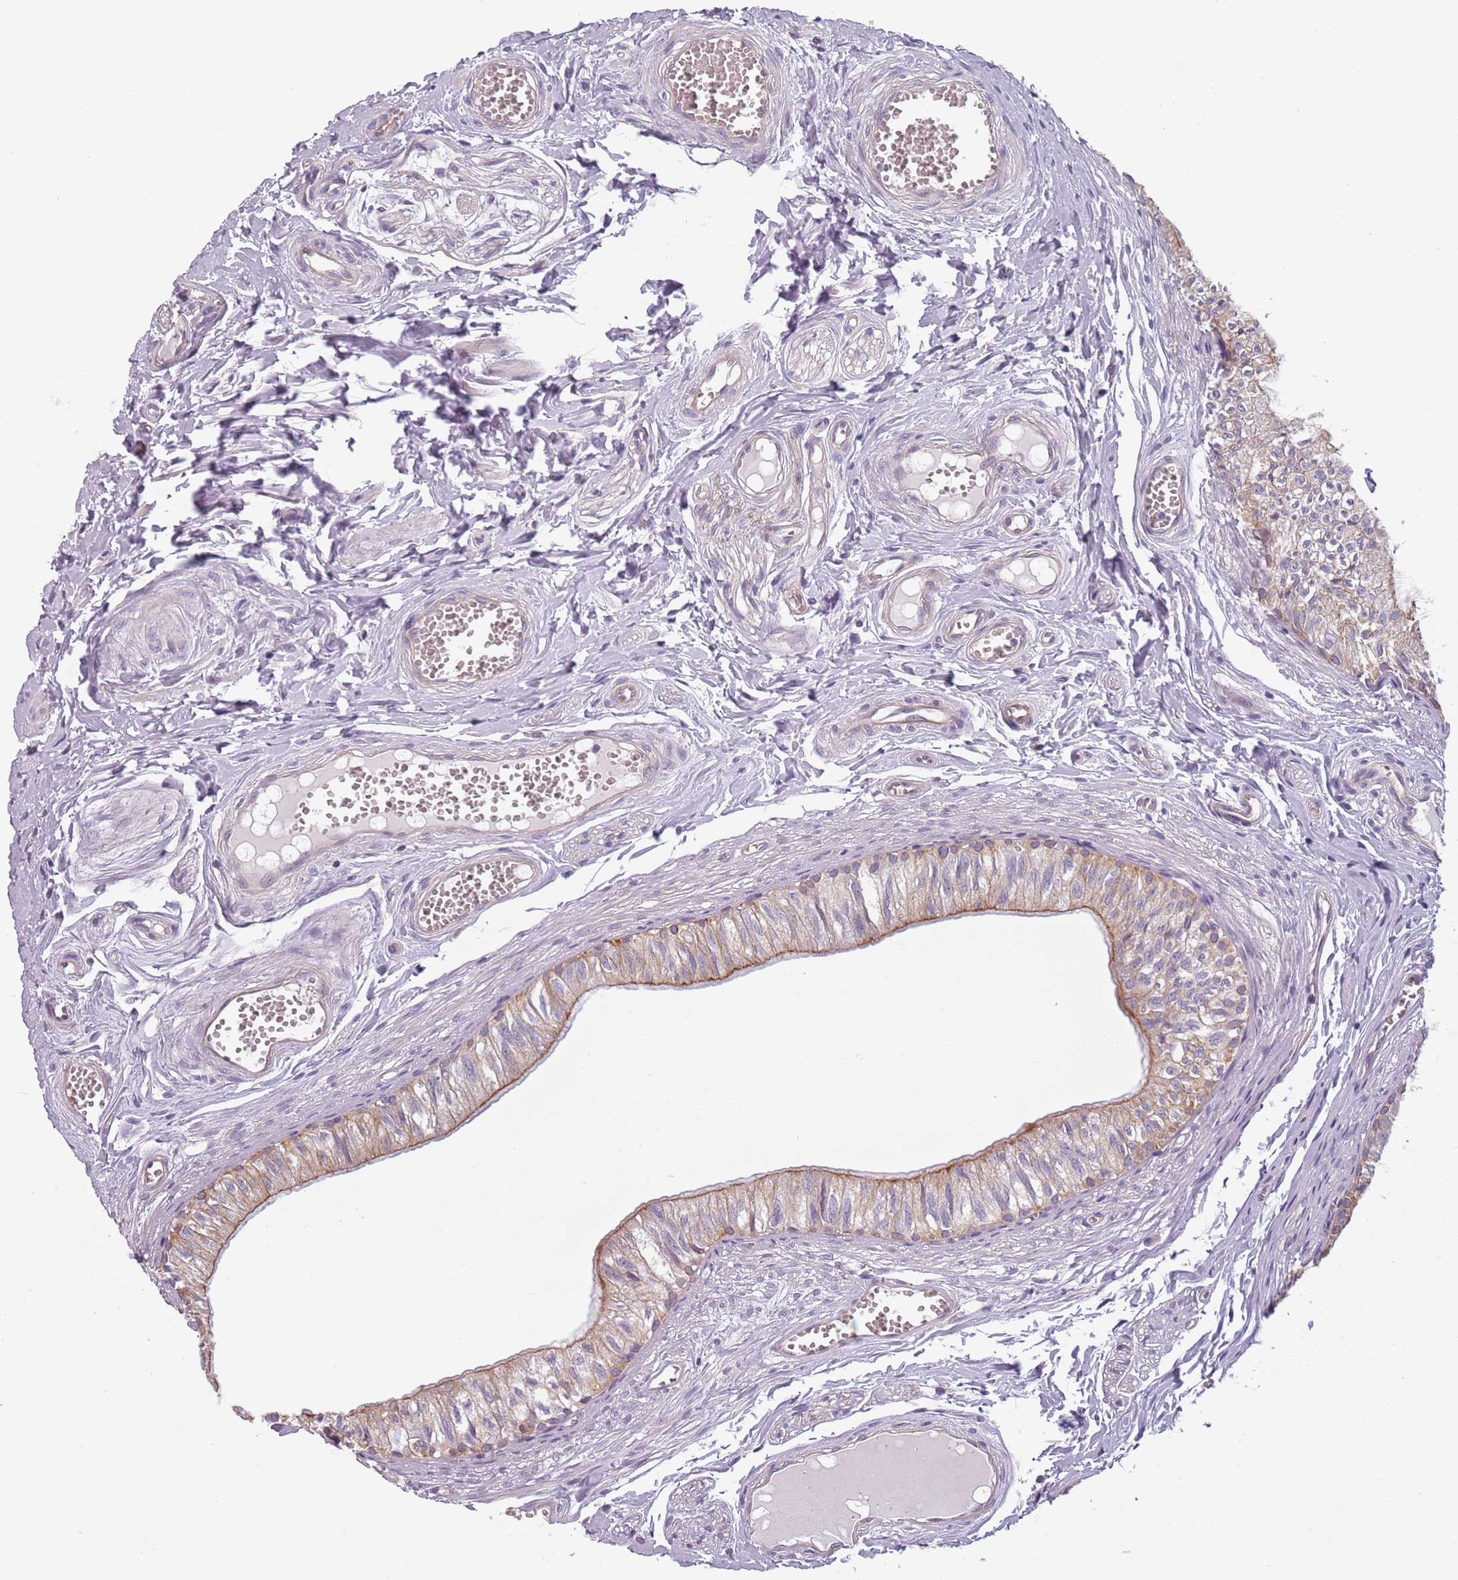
{"staining": {"intensity": "weak", "quantity": "<25%", "location": "cytoplasmic/membranous"}, "tissue": "epididymis", "cell_type": "Glandular cells", "image_type": "normal", "snomed": [{"axis": "morphology", "description": "Normal tissue, NOS"}, {"axis": "topography", "description": "Epididymis"}], "caption": "IHC photomicrograph of unremarkable epididymis: human epididymis stained with DAB exhibits no significant protein positivity in glandular cells.", "gene": "TLCD2", "patient": {"sex": "male", "age": 37}}